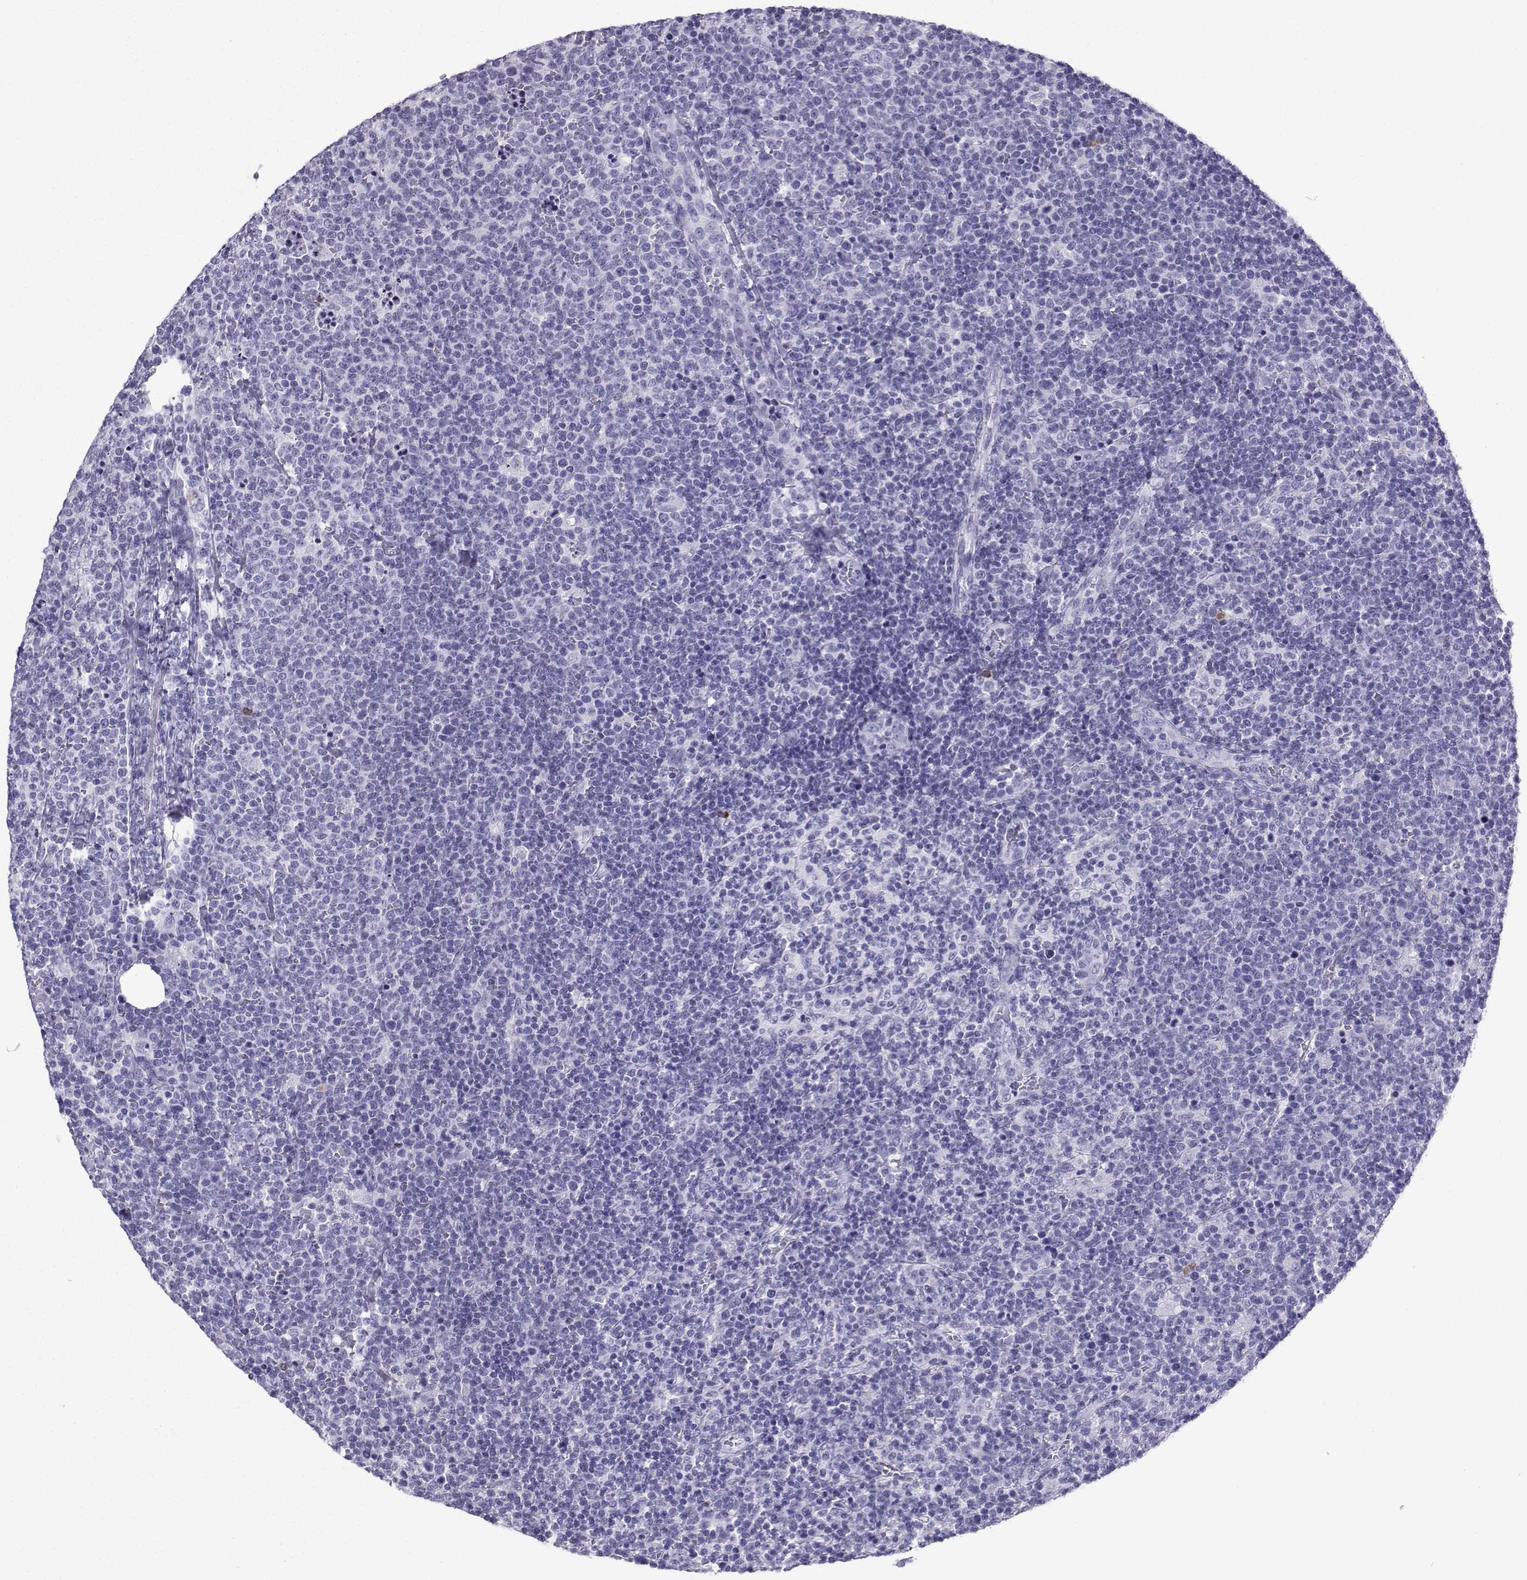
{"staining": {"intensity": "negative", "quantity": "none", "location": "none"}, "tissue": "lymphoma", "cell_type": "Tumor cells", "image_type": "cancer", "snomed": [{"axis": "morphology", "description": "Malignant lymphoma, non-Hodgkin's type, High grade"}, {"axis": "topography", "description": "Lymph node"}], "caption": "Immunohistochemistry (IHC) photomicrograph of human malignant lymphoma, non-Hodgkin's type (high-grade) stained for a protein (brown), which demonstrates no expression in tumor cells.", "gene": "SLC18A2", "patient": {"sex": "male", "age": 61}}